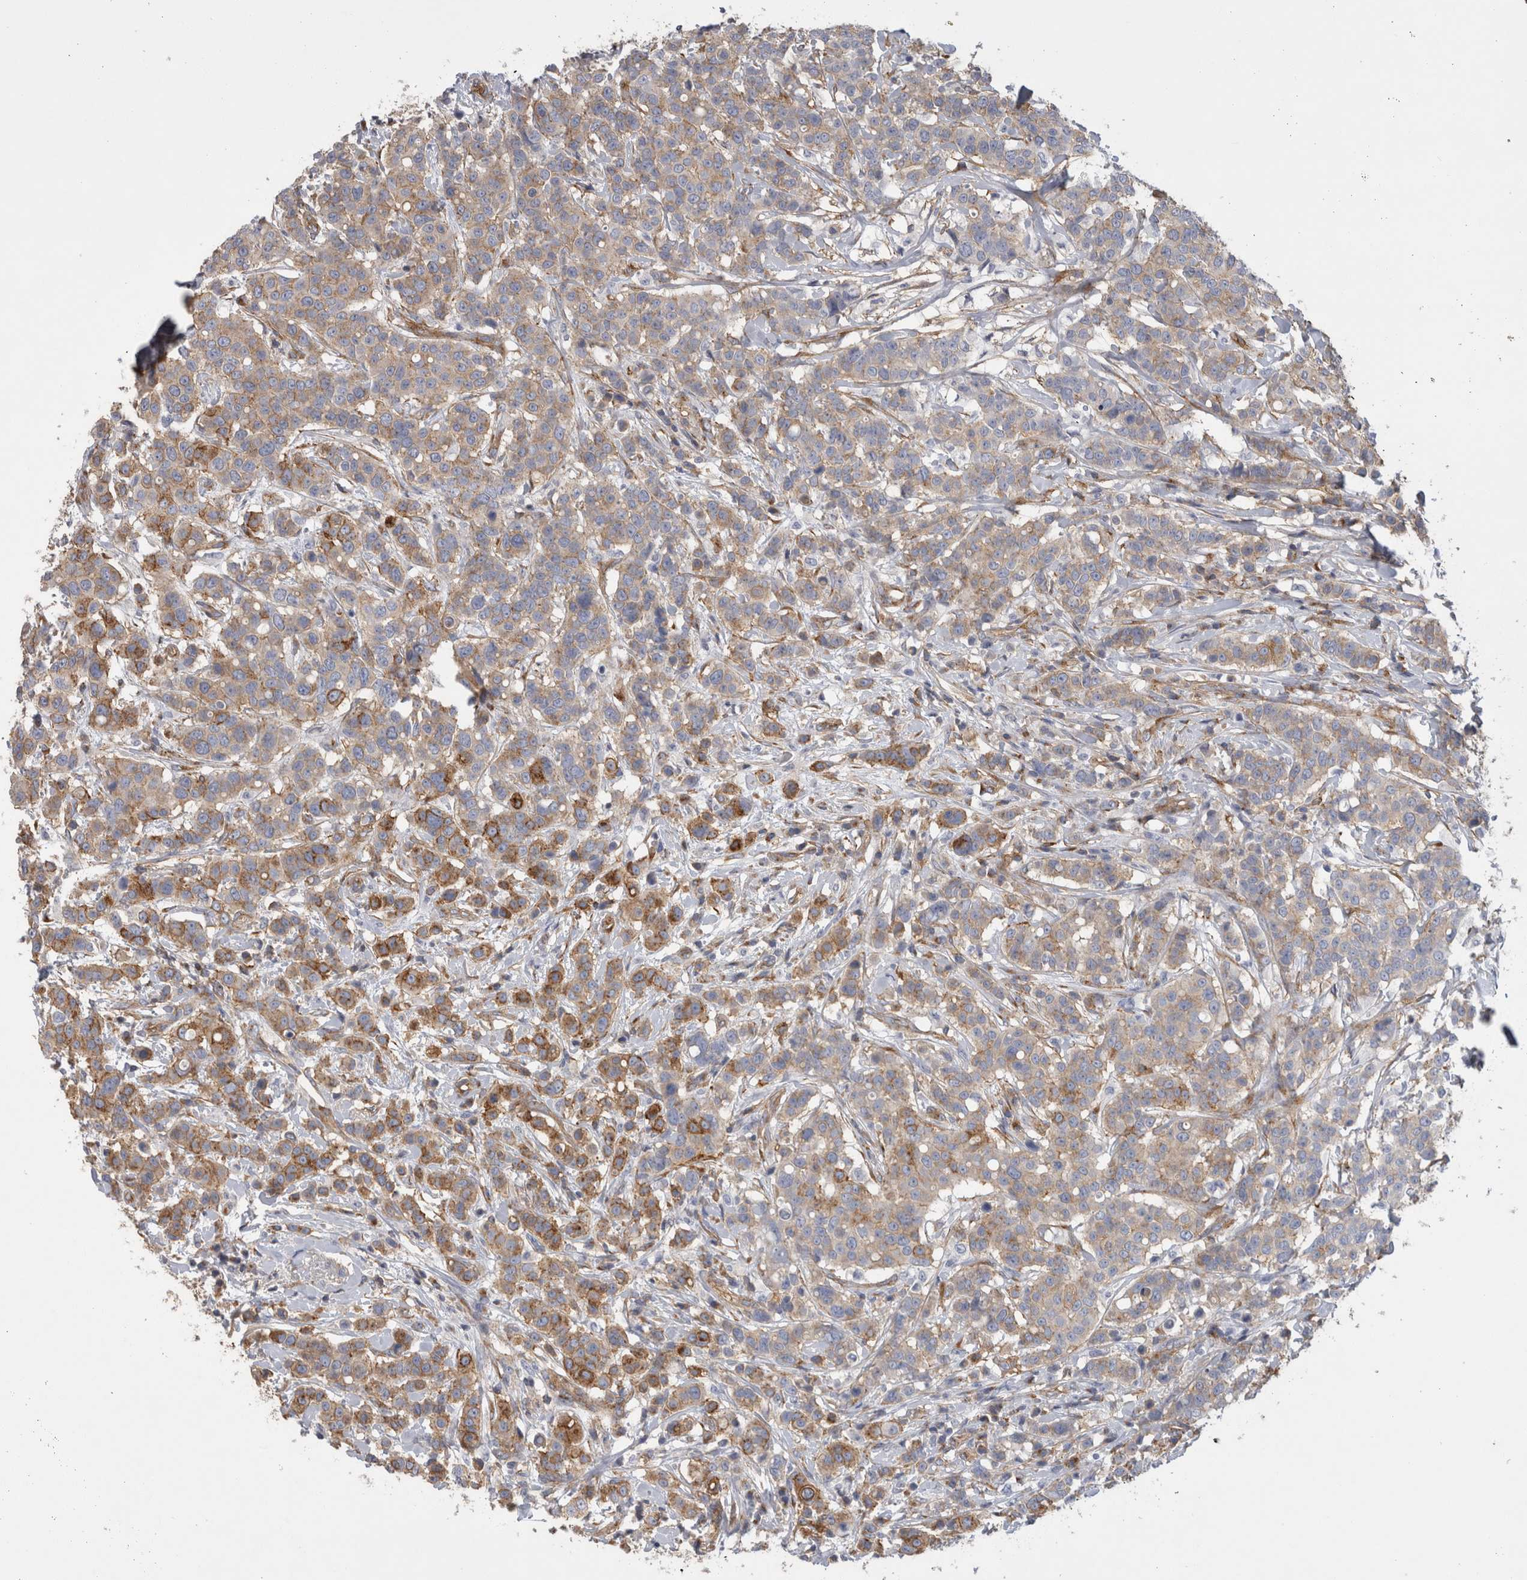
{"staining": {"intensity": "moderate", "quantity": ">75%", "location": "cytoplasmic/membranous"}, "tissue": "breast cancer", "cell_type": "Tumor cells", "image_type": "cancer", "snomed": [{"axis": "morphology", "description": "Duct carcinoma"}, {"axis": "topography", "description": "Breast"}], "caption": "This is an image of IHC staining of breast cancer, which shows moderate expression in the cytoplasmic/membranous of tumor cells.", "gene": "ATXN3", "patient": {"sex": "female", "age": 27}}